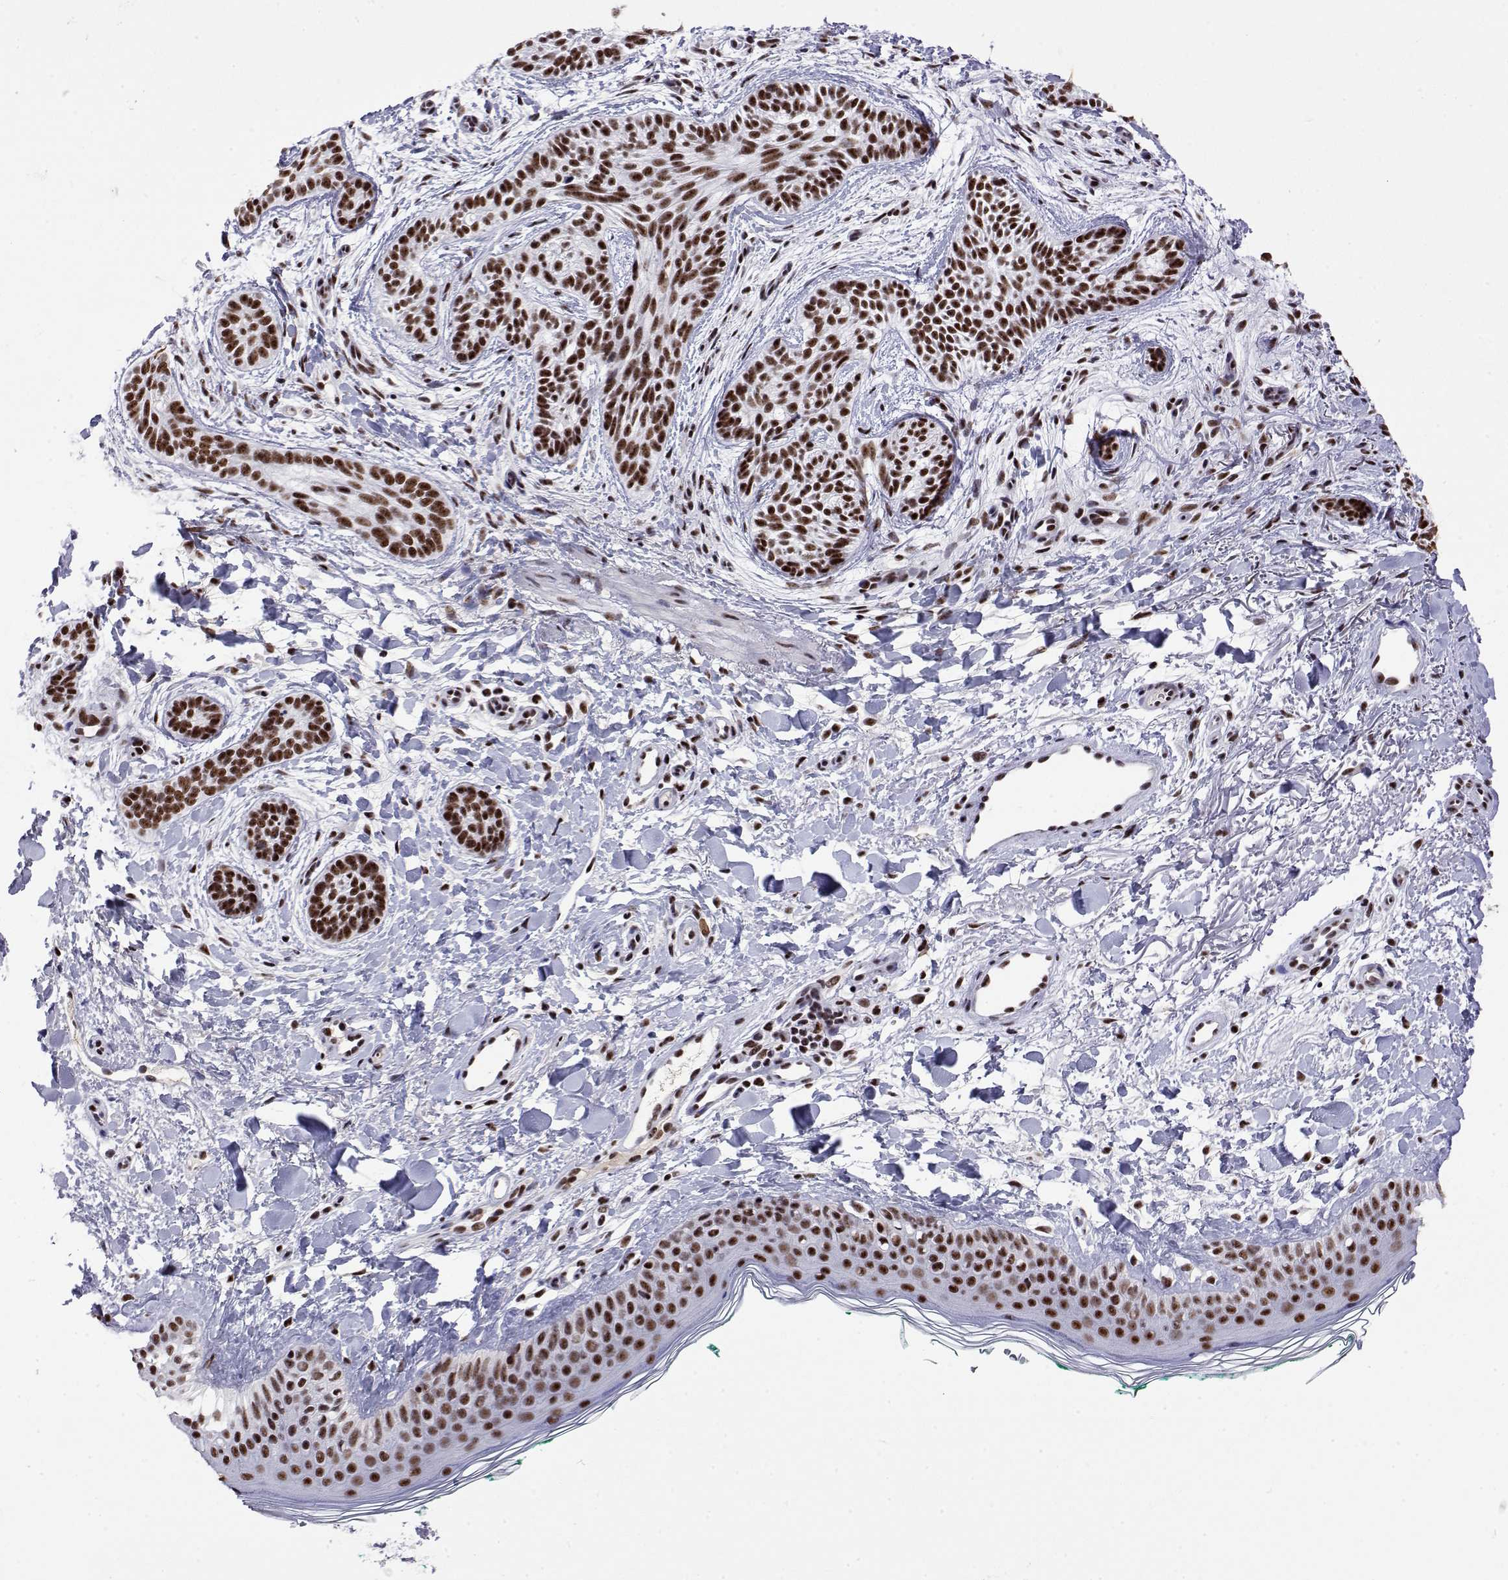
{"staining": {"intensity": "strong", "quantity": ">75%", "location": "nuclear"}, "tissue": "skin cancer", "cell_type": "Tumor cells", "image_type": "cancer", "snomed": [{"axis": "morphology", "description": "Basal cell carcinoma"}, {"axis": "topography", "description": "Skin"}], "caption": "A brown stain labels strong nuclear expression of a protein in human skin cancer (basal cell carcinoma) tumor cells. The staining is performed using DAB brown chromogen to label protein expression. The nuclei are counter-stained blue using hematoxylin.", "gene": "POLDIP3", "patient": {"sex": "male", "age": 63}}